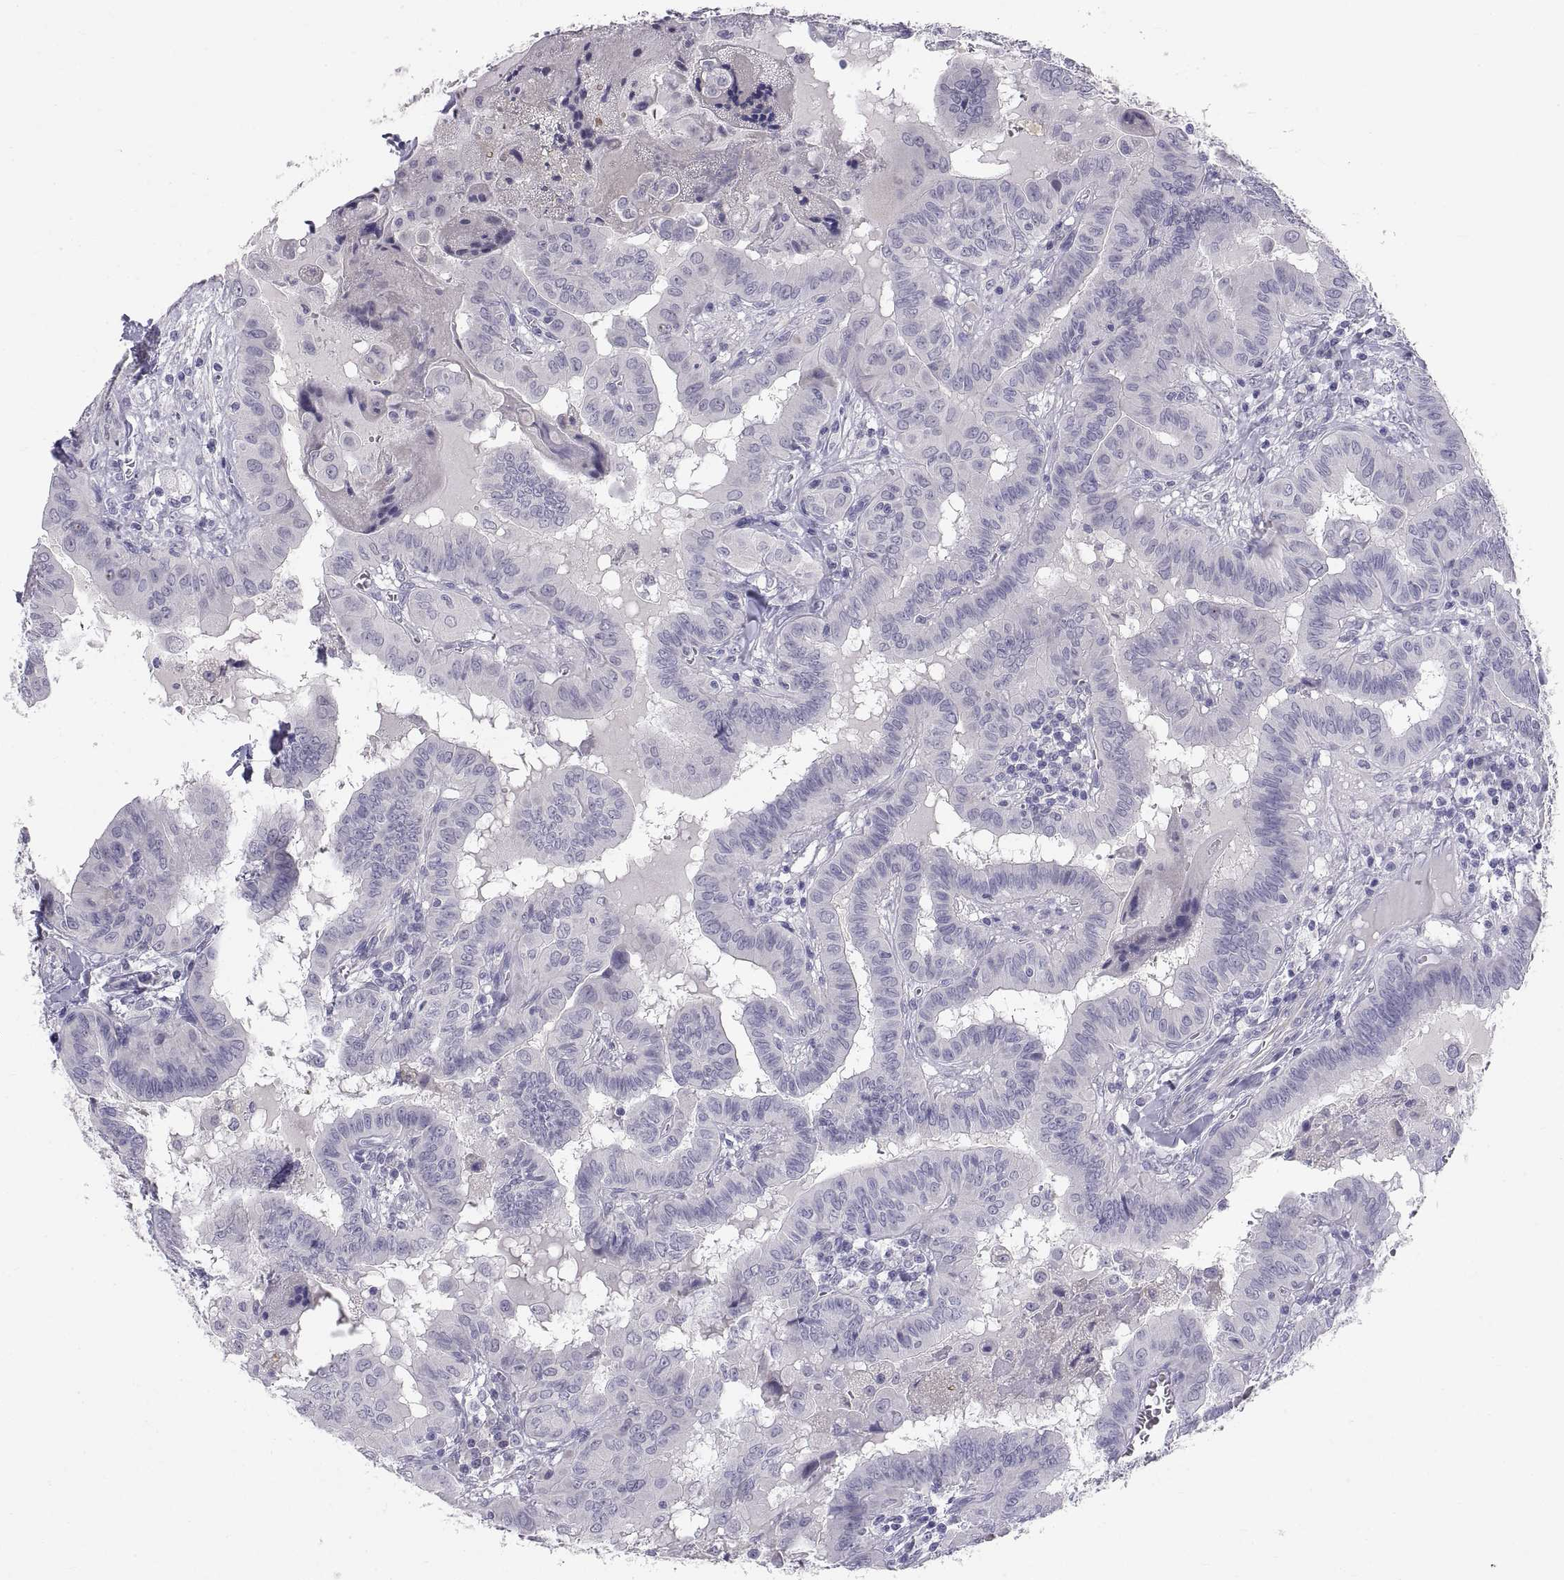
{"staining": {"intensity": "negative", "quantity": "none", "location": "none"}, "tissue": "thyroid cancer", "cell_type": "Tumor cells", "image_type": "cancer", "snomed": [{"axis": "morphology", "description": "Papillary adenocarcinoma, NOS"}, {"axis": "topography", "description": "Thyroid gland"}], "caption": "Immunohistochemical staining of human thyroid papillary adenocarcinoma exhibits no significant positivity in tumor cells. The staining was performed using DAB (3,3'-diaminobenzidine) to visualize the protein expression in brown, while the nuclei were stained in blue with hematoxylin (Magnification: 20x).", "gene": "TEX13A", "patient": {"sex": "female", "age": 37}}